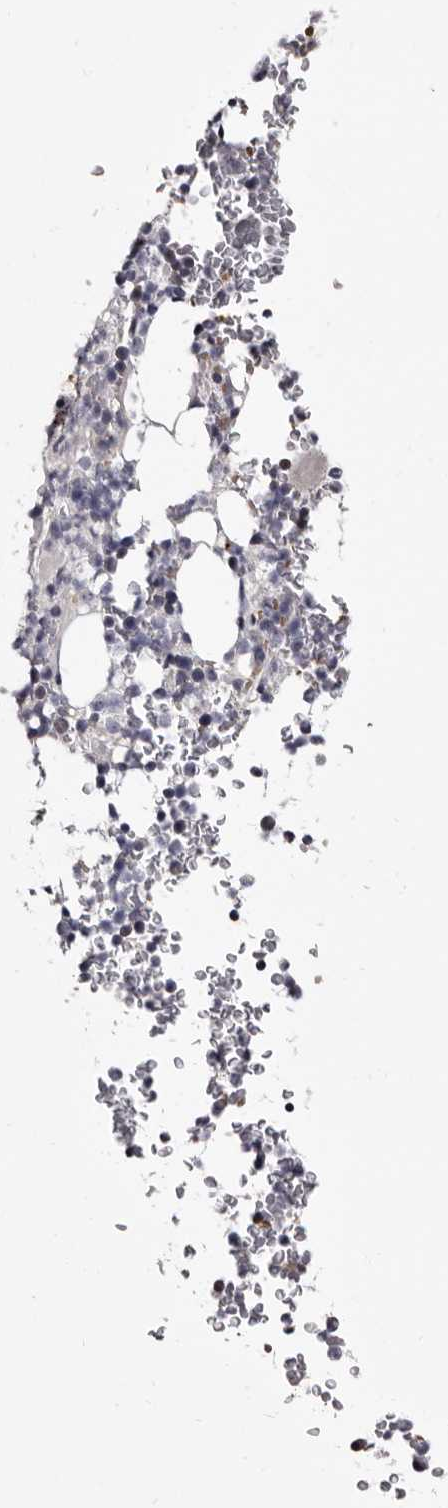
{"staining": {"intensity": "negative", "quantity": "none", "location": "none"}, "tissue": "bone marrow", "cell_type": "Hematopoietic cells", "image_type": "normal", "snomed": [{"axis": "morphology", "description": "Normal tissue, NOS"}, {"axis": "topography", "description": "Bone marrow"}], "caption": "IHC of unremarkable human bone marrow exhibits no expression in hematopoietic cells.", "gene": "BPGM", "patient": {"sex": "male", "age": 58}}